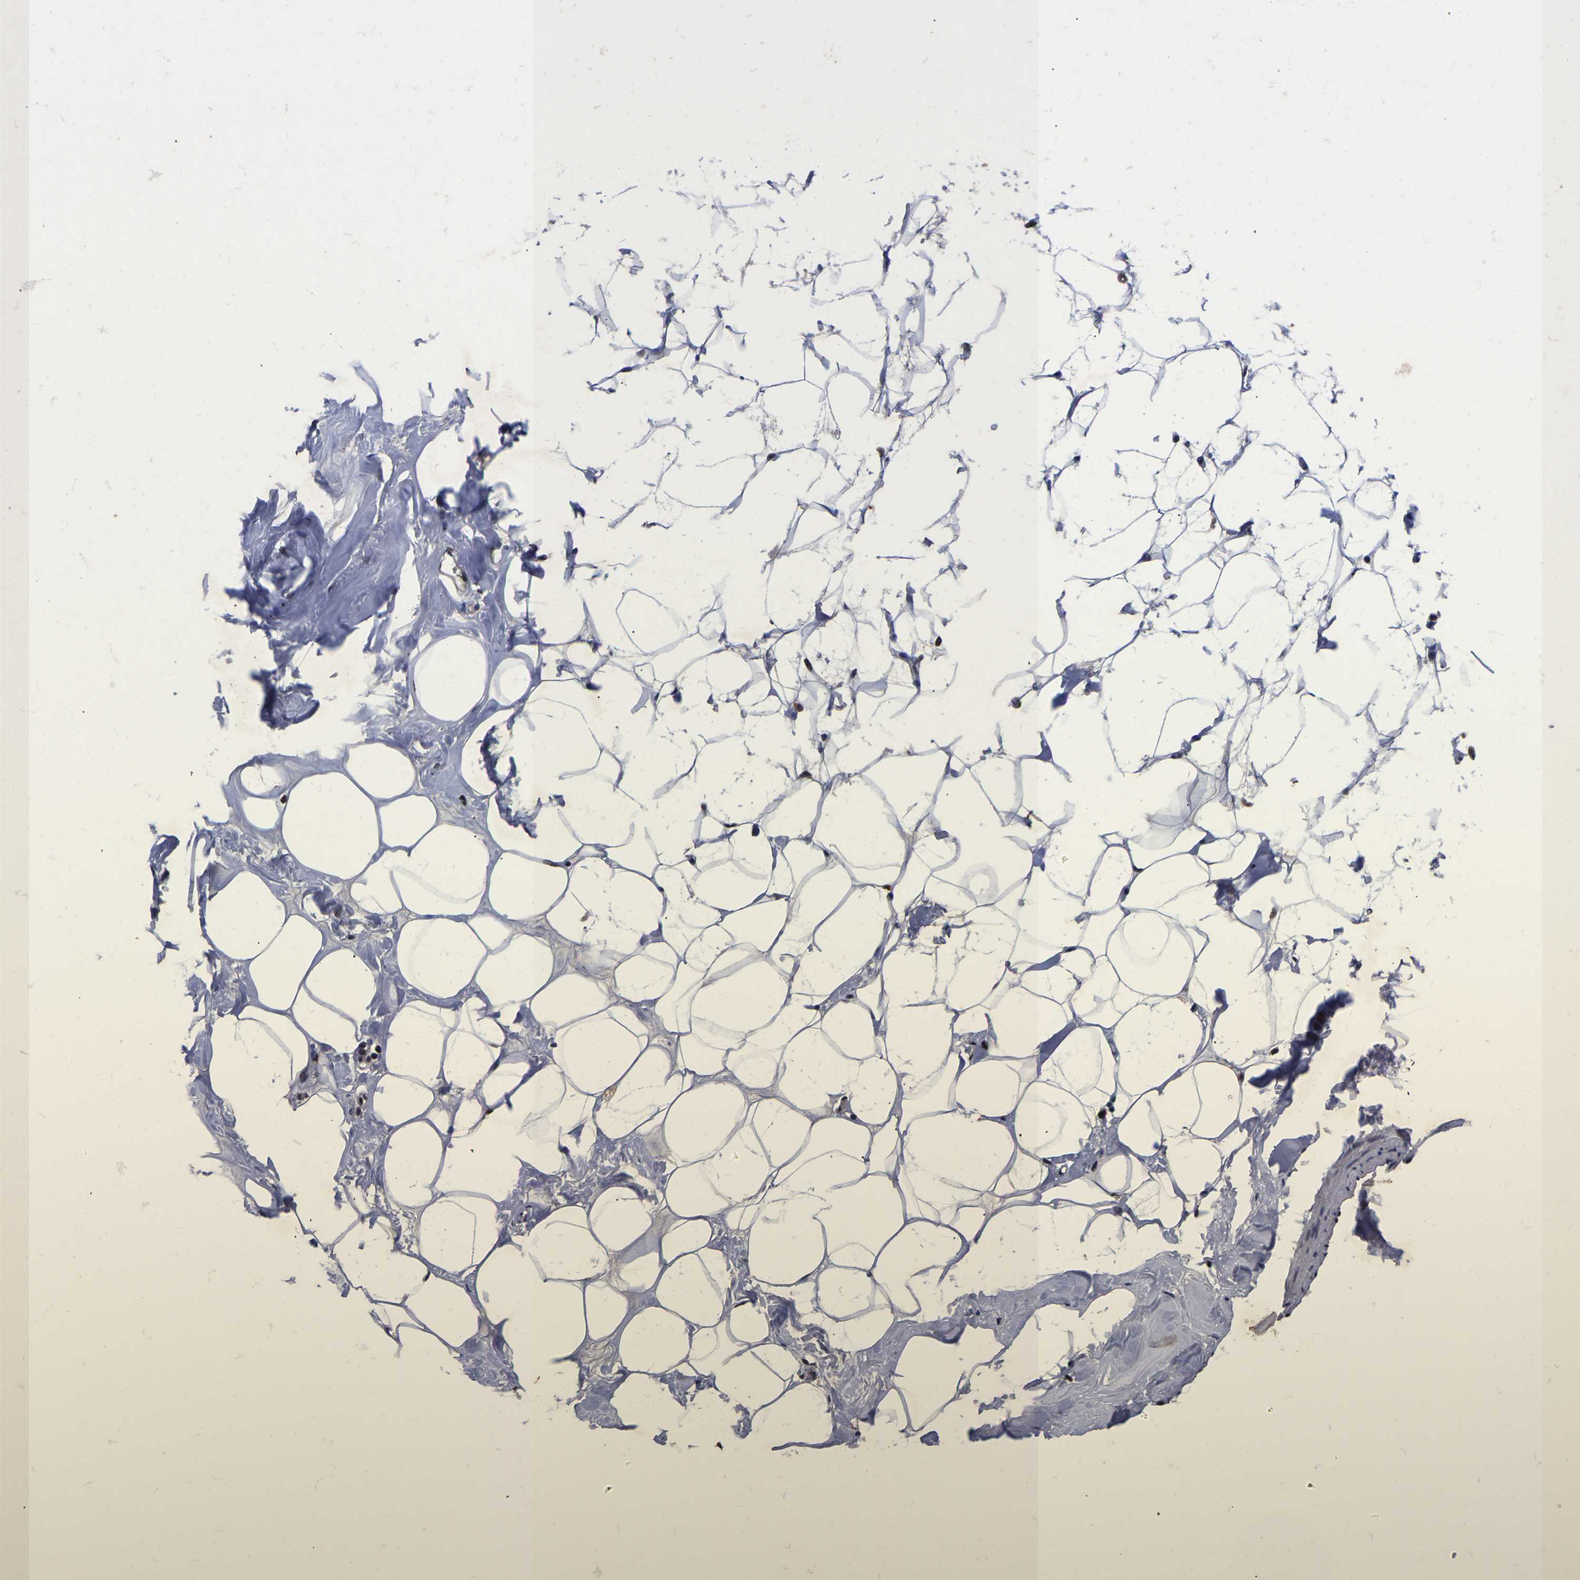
{"staining": {"intensity": "negative", "quantity": "none", "location": "none"}, "tissue": "adipose tissue", "cell_type": "Adipocytes", "image_type": "normal", "snomed": [{"axis": "morphology", "description": "Normal tissue, NOS"}, {"axis": "morphology", "description": "Fibrosis, NOS"}, {"axis": "topography", "description": "Breast"}, {"axis": "topography", "description": "Adipose tissue"}], "caption": "Human adipose tissue stained for a protein using immunohistochemistry (IHC) demonstrates no positivity in adipocytes.", "gene": "JUNB", "patient": {"sex": "female", "age": 39}}